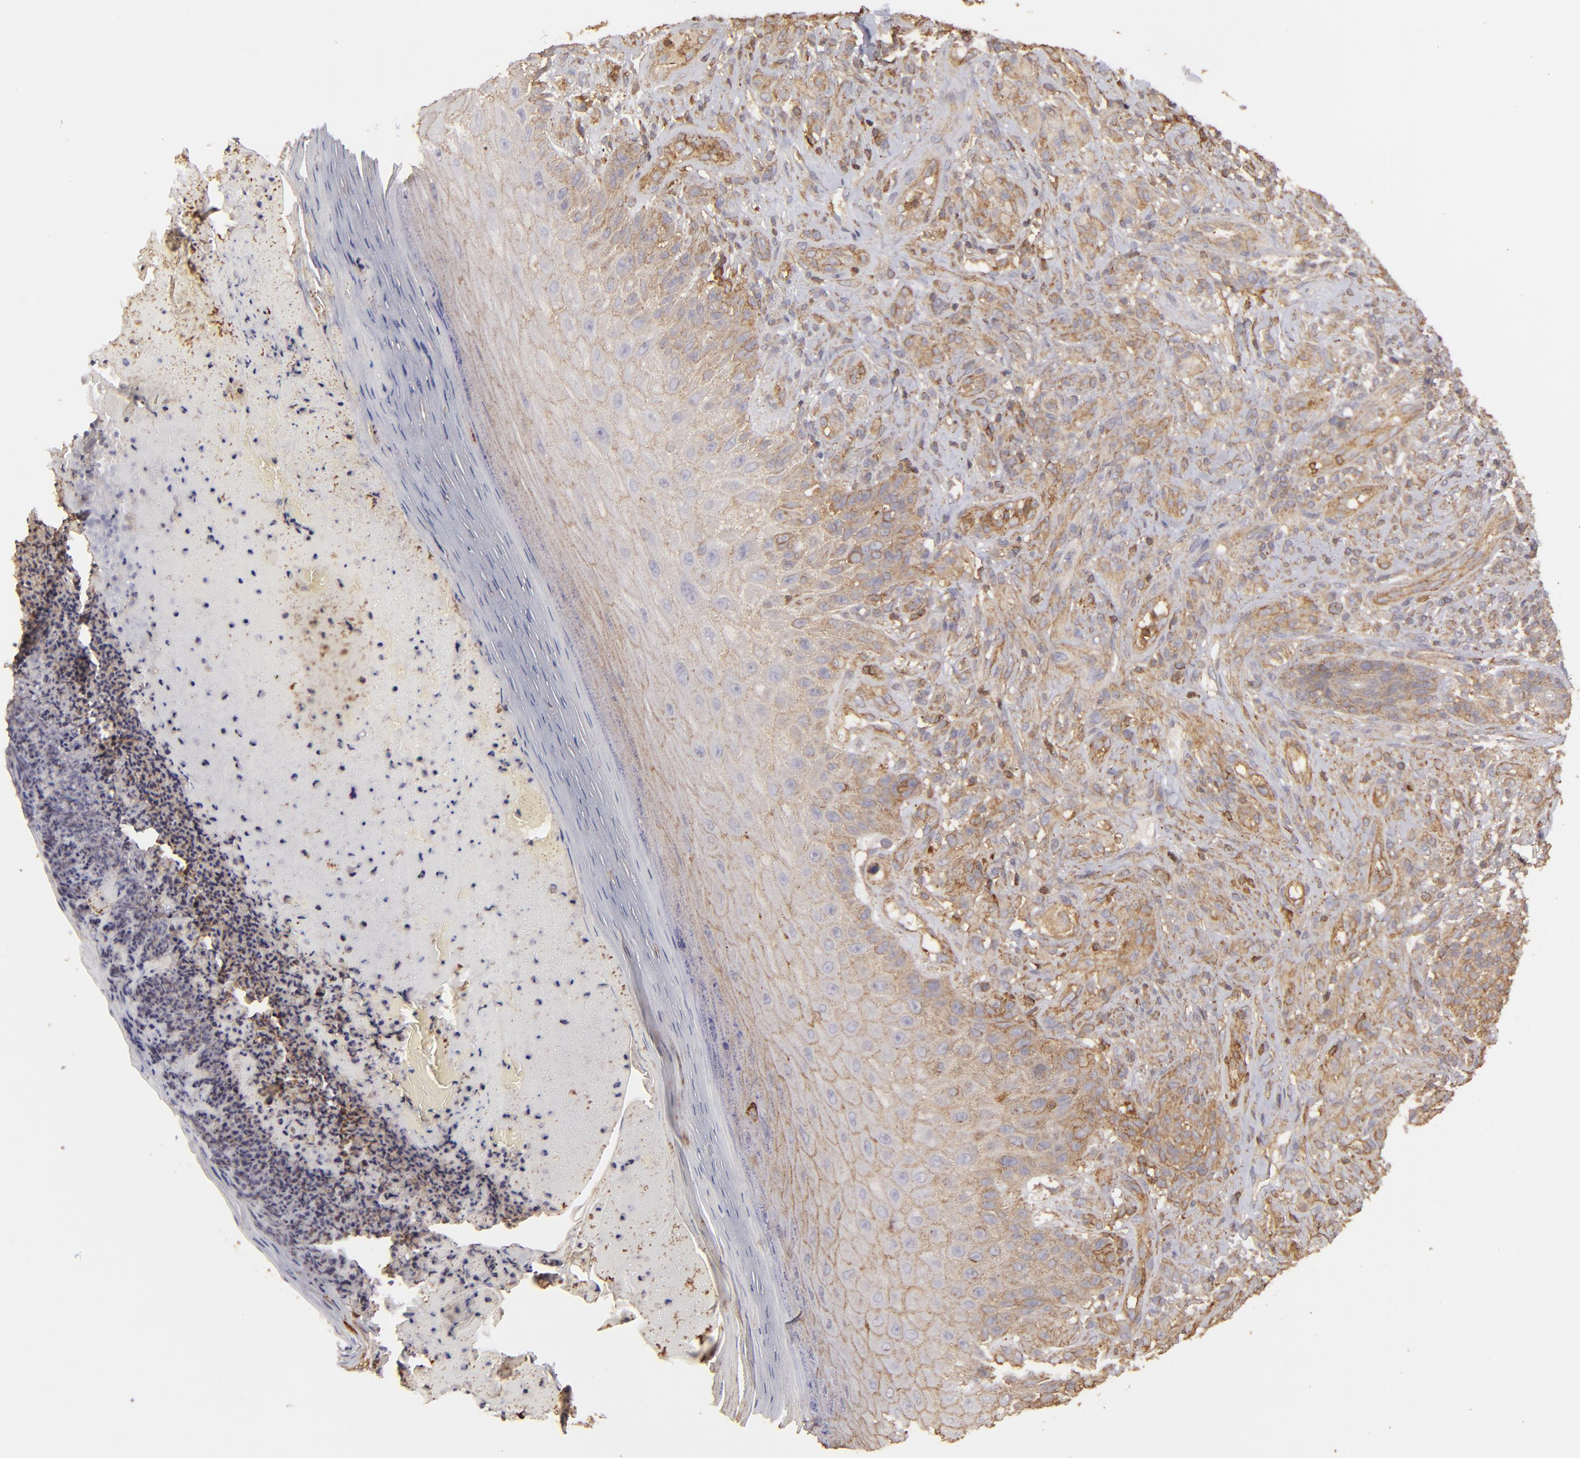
{"staining": {"intensity": "moderate", "quantity": ">75%", "location": "cytoplasmic/membranous"}, "tissue": "melanoma", "cell_type": "Tumor cells", "image_type": "cancer", "snomed": [{"axis": "morphology", "description": "Malignant melanoma, NOS"}, {"axis": "topography", "description": "Skin"}], "caption": "A micrograph of human melanoma stained for a protein shows moderate cytoplasmic/membranous brown staining in tumor cells.", "gene": "ACTB", "patient": {"sex": "male", "age": 57}}